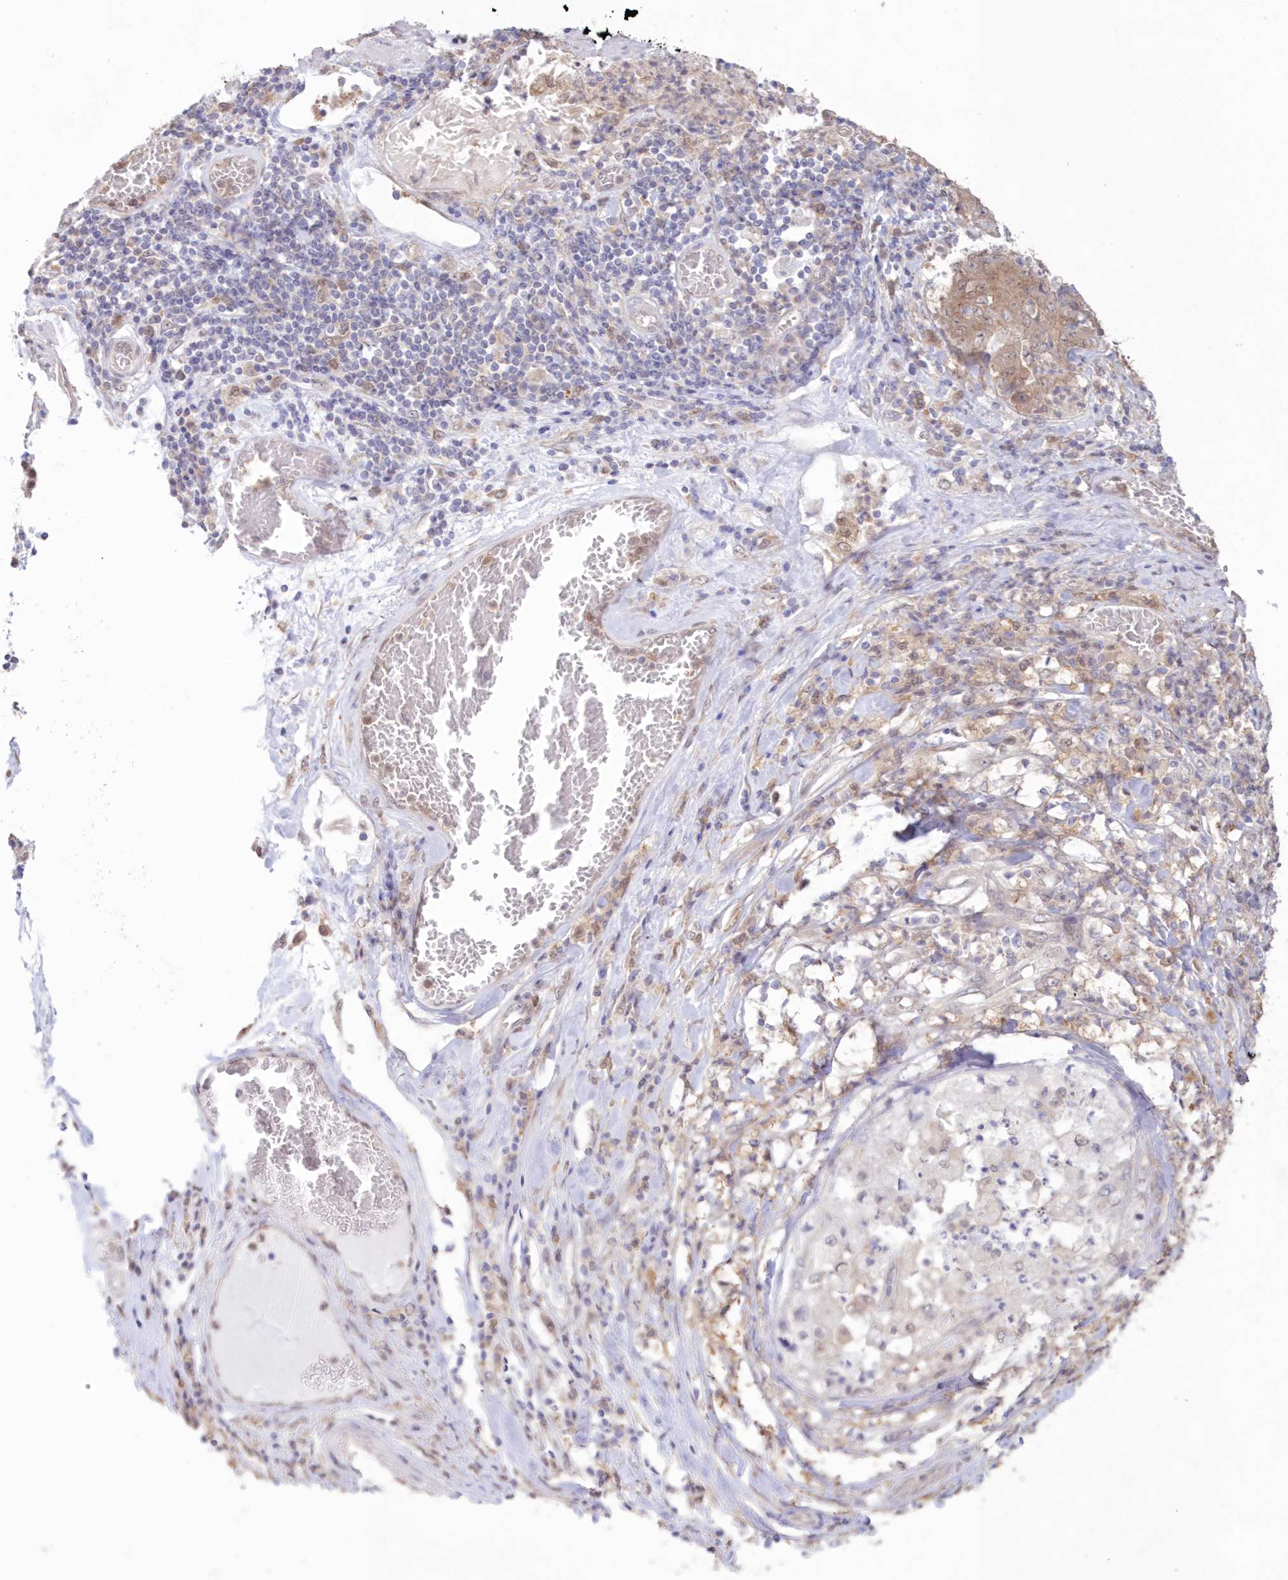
{"staining": {"intensity": "weak", "quantity": ">75%", "location": "cytoplasmic/membranous"}, "tissue": "stomach cancer", "cell_type": "Tumor cells", "image_type": "cancer", "snomed": [{"axis": "morphology", "description": "Adenocarcinoma, NOS"}, {"axis": "topography", "description": "Stomach"}], "caption": "Adenocarcinoma (stomach) stained for a protein exhibits weak cytoplasmic/membranous positivity in tumor cells.", "gene": "RNPEP", "patient": {"sex": "female", "age": 73}}